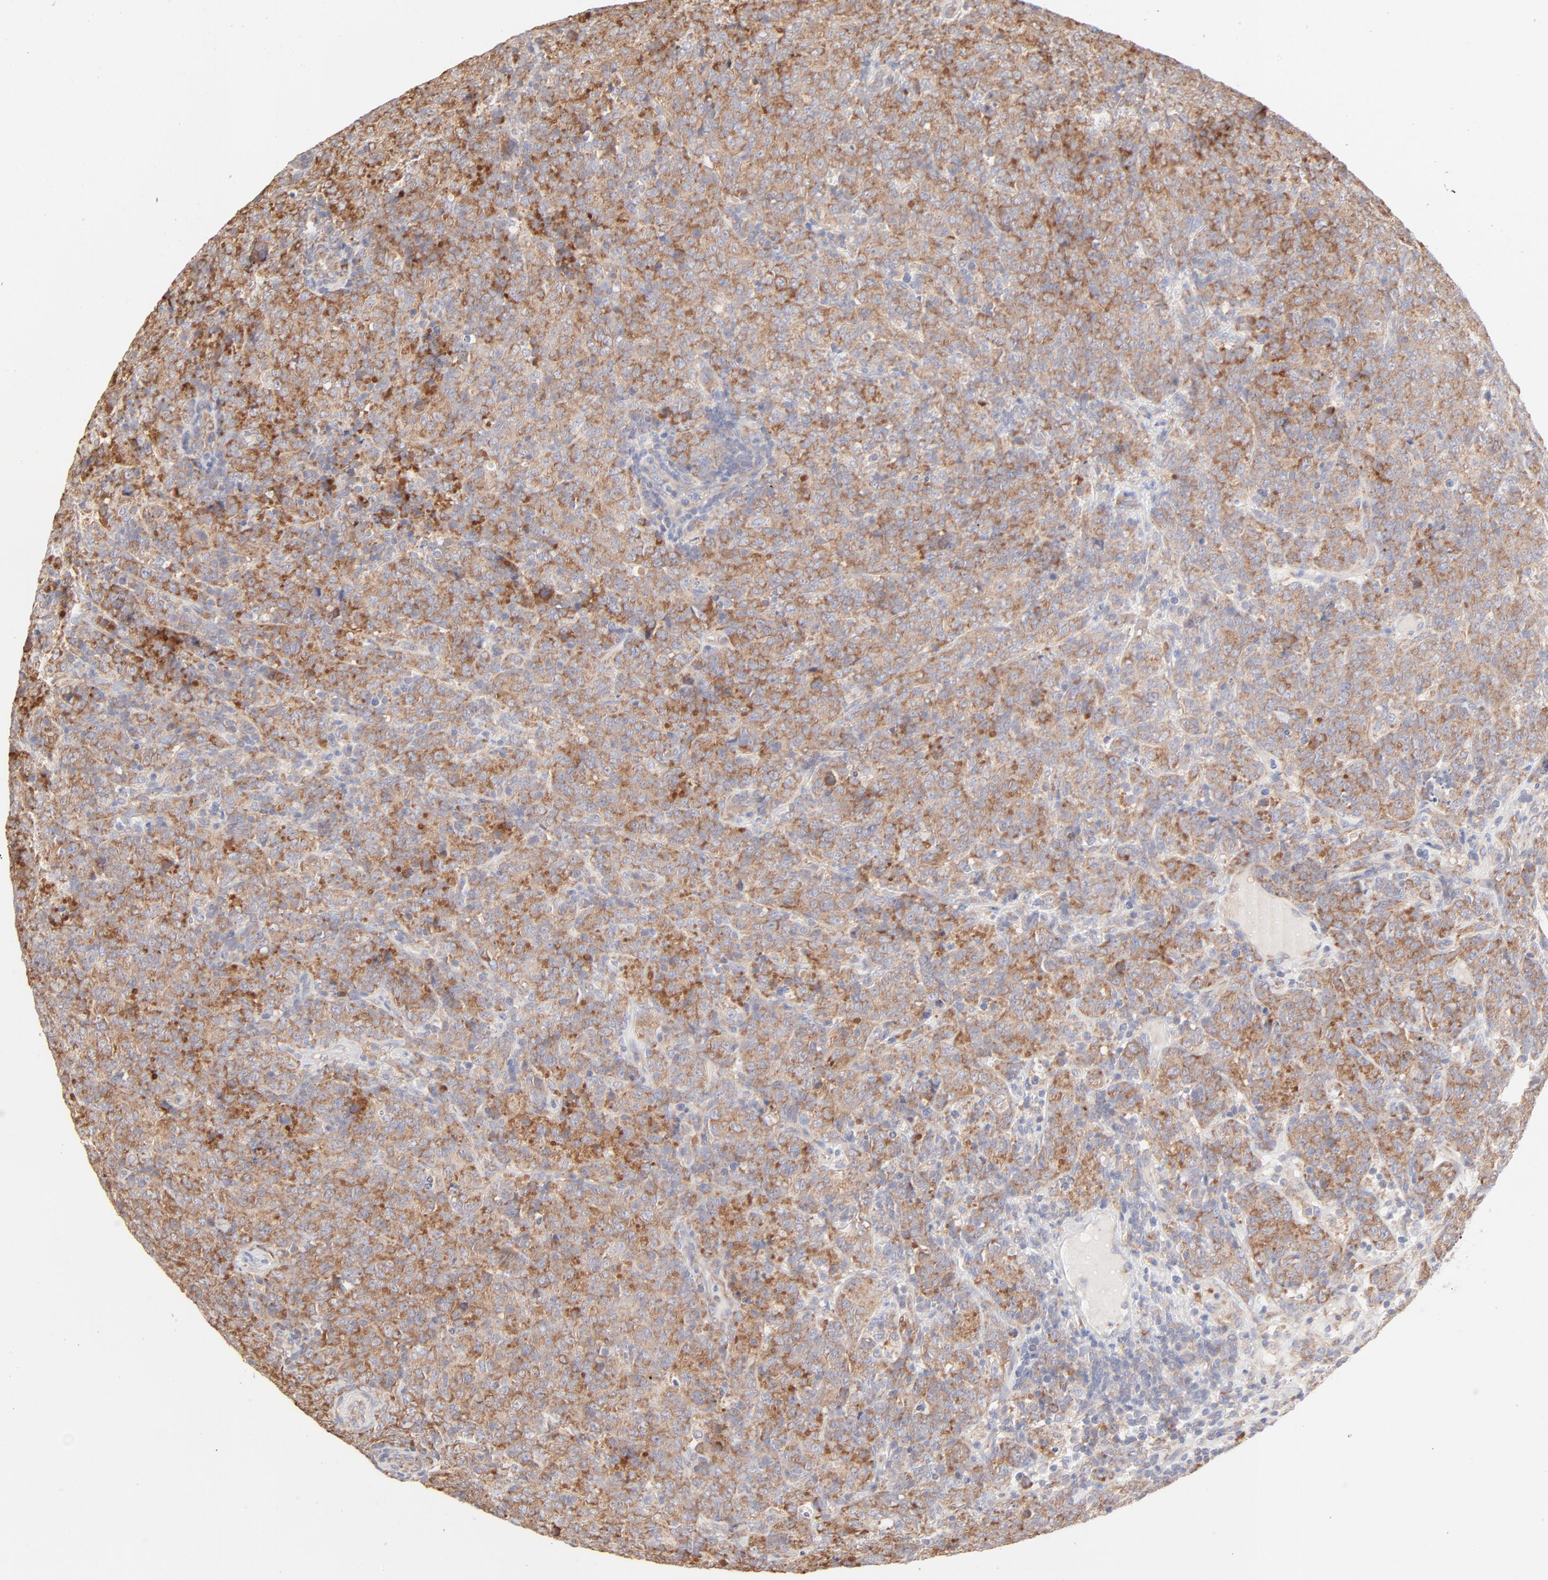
{"staining": {"intensity": "strong", "quantity": ">75%", "location": "cytoplasmic/membranous"}, "tissue": "lymphoma", "cell_type": "Tumor cells", "image_type": "cancer", "snomed": [{"axis": "morphology", "description": "Malignant lymphoma, non-Hodgkin's type, High grade"}, {"axis": "topography", "description": "Tonsil"}], "caption": "Protein expression analysis of human high-grade malignant lymphoma, non-Hodgkin's type reveals strong cytoplasmic/membranous staining in about >75% of tumor cells.", "gene": "RPS21", "patient": {"sex": "female", "age": 36}}